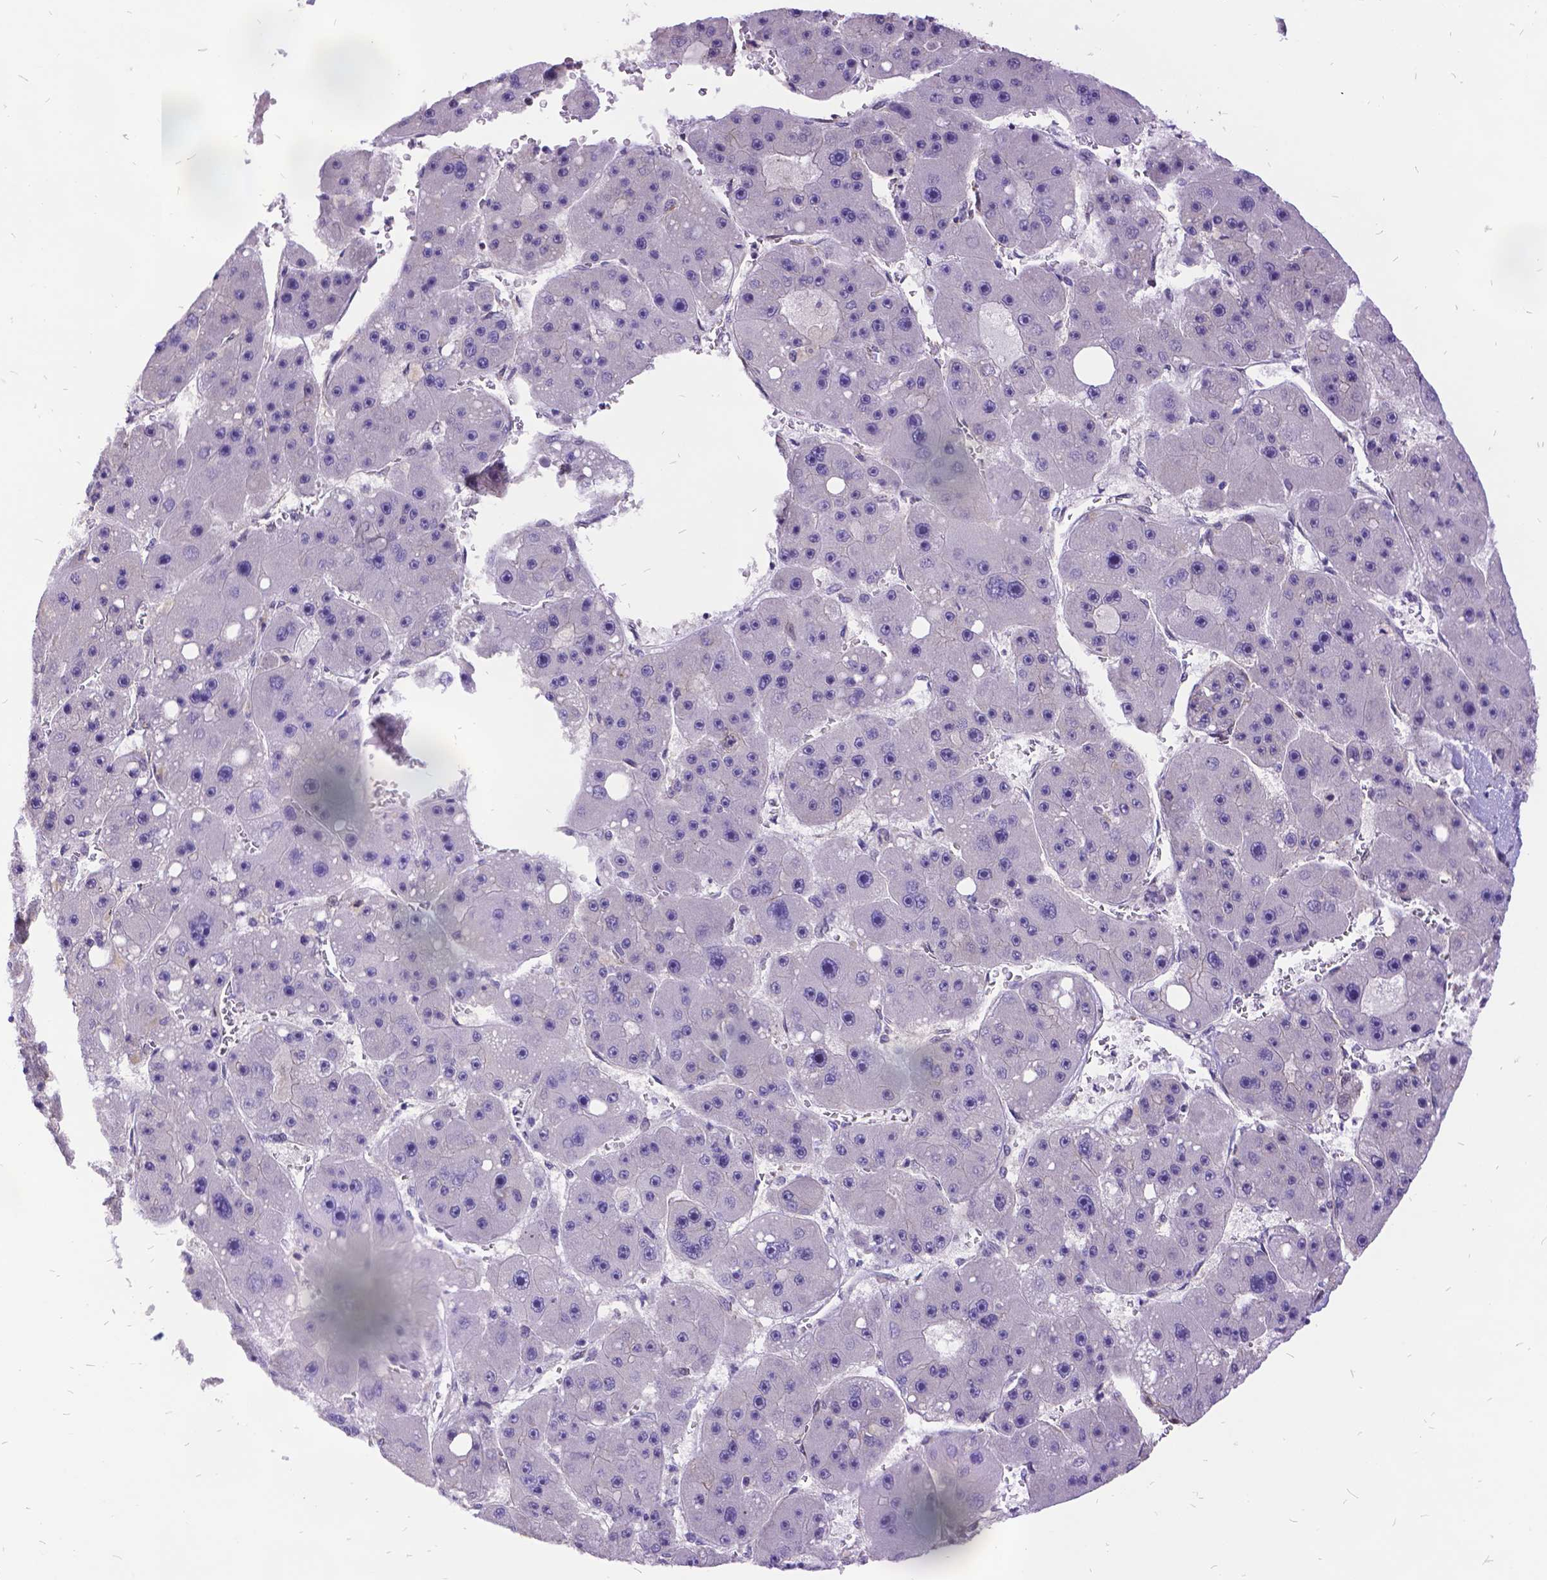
{"staining": {"intensity": "negative", "quantity": "none", "location": "none"}, "tissue": "liver cancer", "cell_type": "Tumor cells", "image_type": "cancer", "snomed": [{"axis": "morphology", "description": "Carcinoma, Hepatocellular, NOS"}, {"axis": "topography", "description": "Liver"}], "caption": "Micrograph shows no significant protein staining in tumor cells of liver cancer (hepatocellular carcinoma).", "gene": "GRB7", "patient": {"sex": "female", "age": 61}}